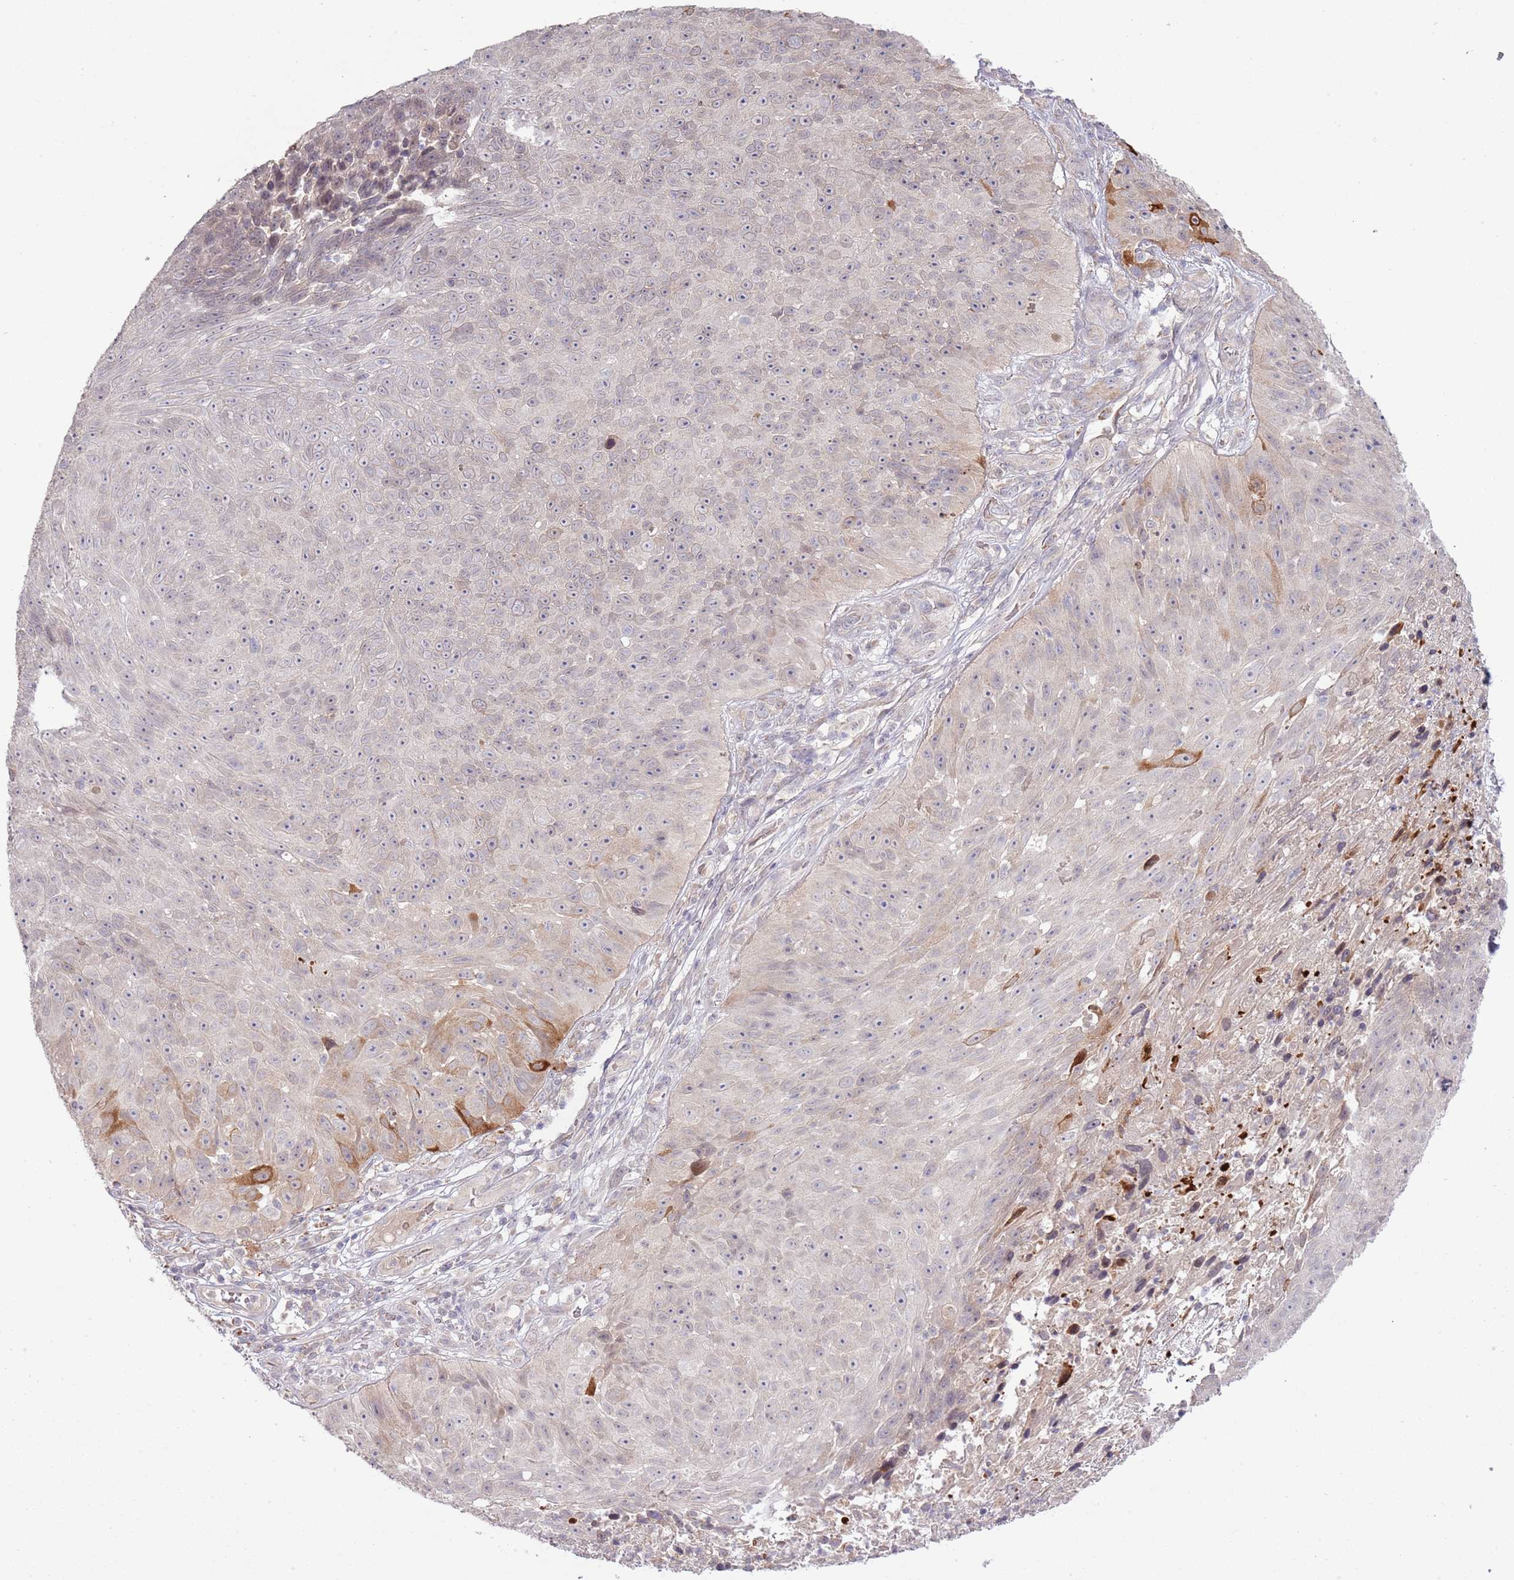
{"staining": {"intensity": "moderate", "quantity": "<25%", "location": "cytoplasmic/membranous"}, "tissue": "skin cancer", "cell_type": "Tumor cells", "image_type": "cancer", "snomed": [{"axis": "morphology", "description": "Squamous cell carcinoma, NOS"}, {"axis": "topography", "description": "Skin"}], "caption": "A low amount of moderate cytoplasmic/membranous positivity is appreciated in about <25% of tumor cells in skin cancer (squamous cell carcinoma) tissue.", "gene": "IVD", "patient": {"sex": "female", "age": 87}}